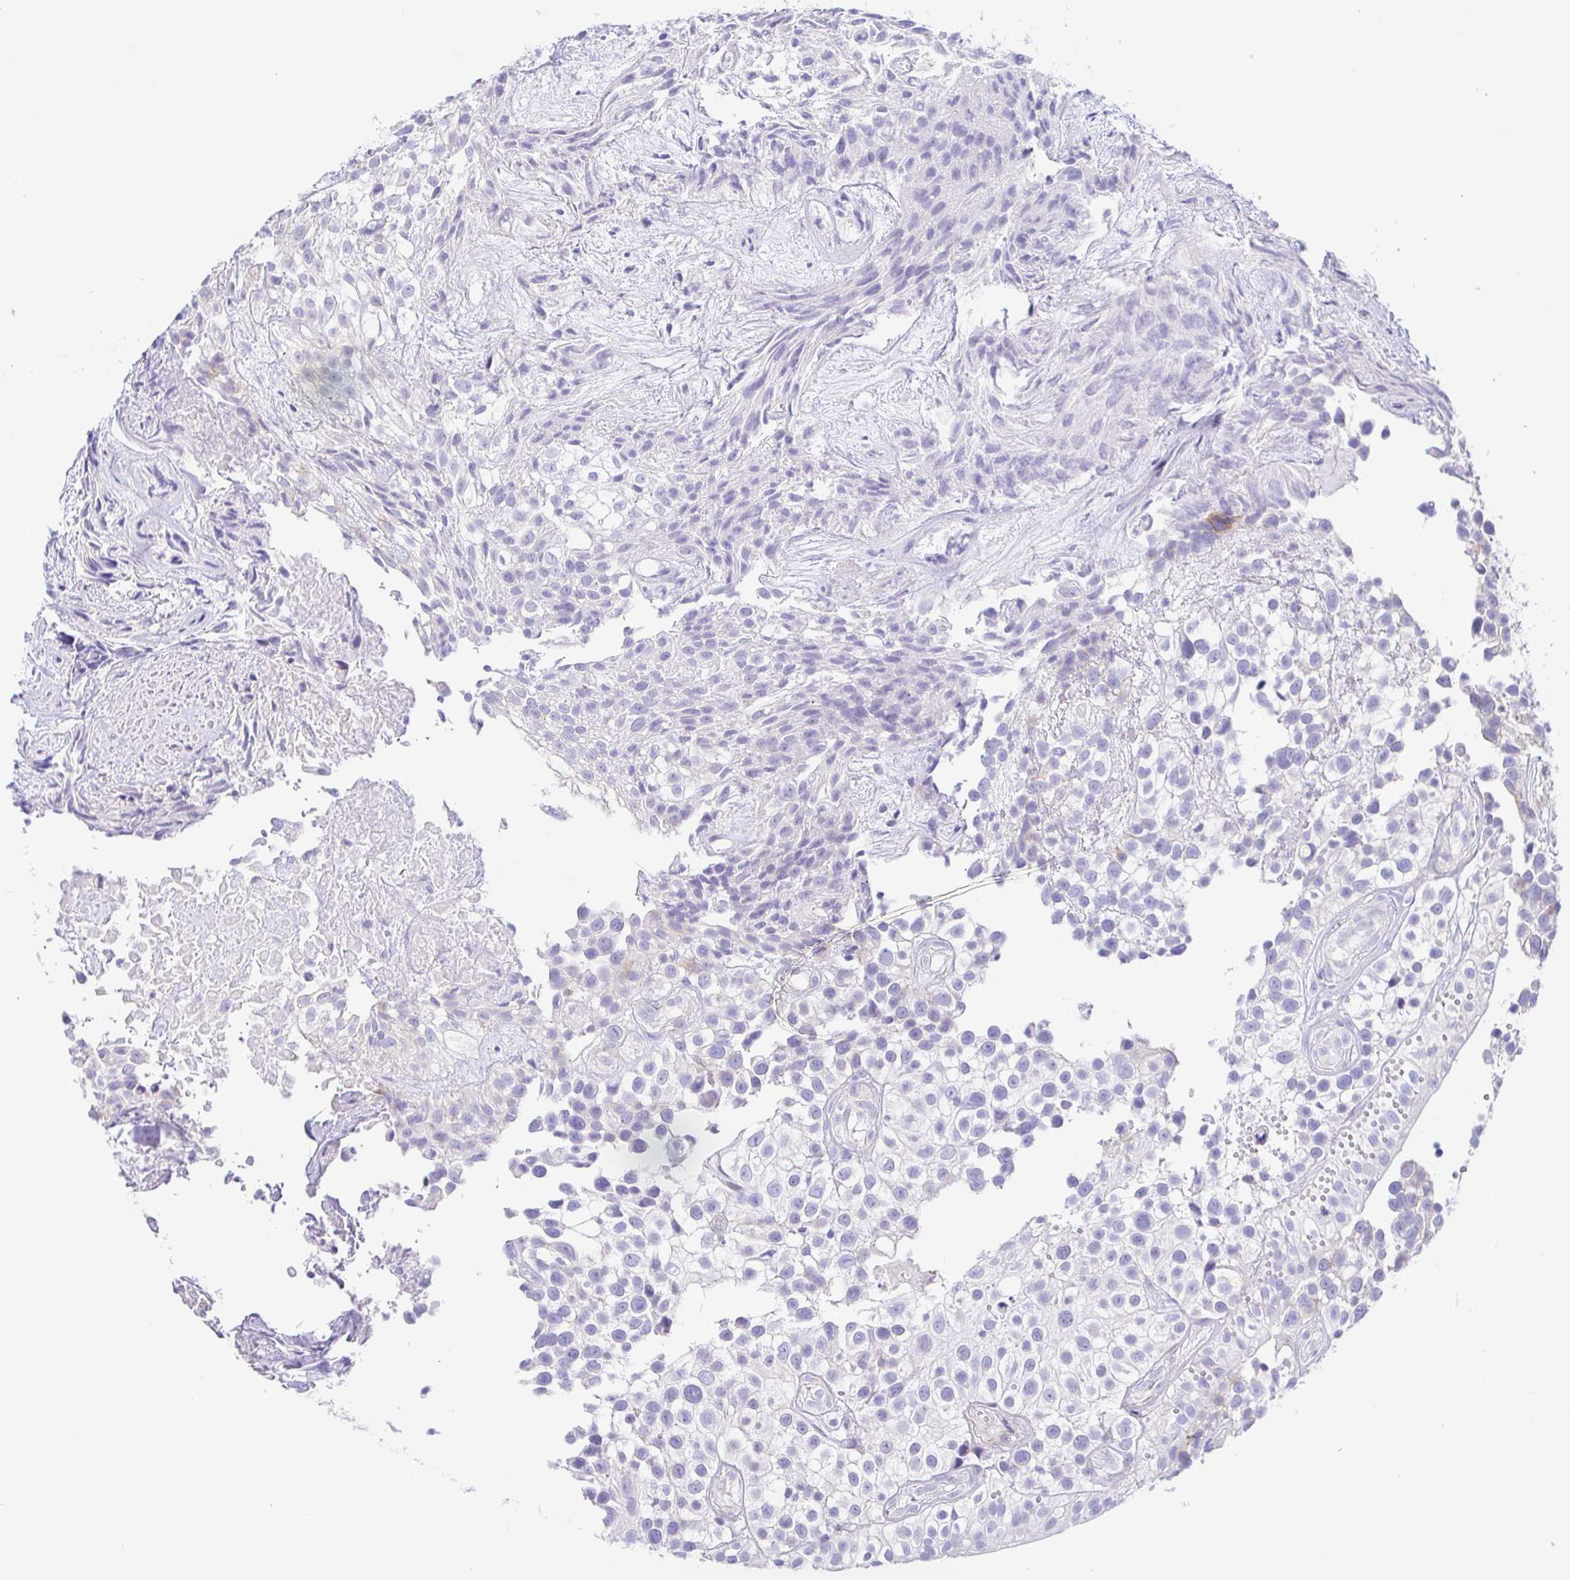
{"staining": {"intensity": "negative", "quantity": "none", "location": "none"}, "tissue": "urothelial cancer", "cell_type": "Tumor cells", "image_type": "cancer", "snomed": [{"axis": "morphology", "description": "Urothelial carcinoma, High grade"}, {"axis": "topography", "description": "Urinary bladder"}], "caption": "A photomicrograph of urothelial cancer stained for a protein shows no brown staining in tumor cells. (Stains: DAB (3,3'-diaminobenzidine) immunohistochemistry (IHC) with hematoxylin counter stain, Microscopy: brightfield microscopy at high magnification).", "gene": "PINLYP", "patient": {"sex": "male", "age": 56}}